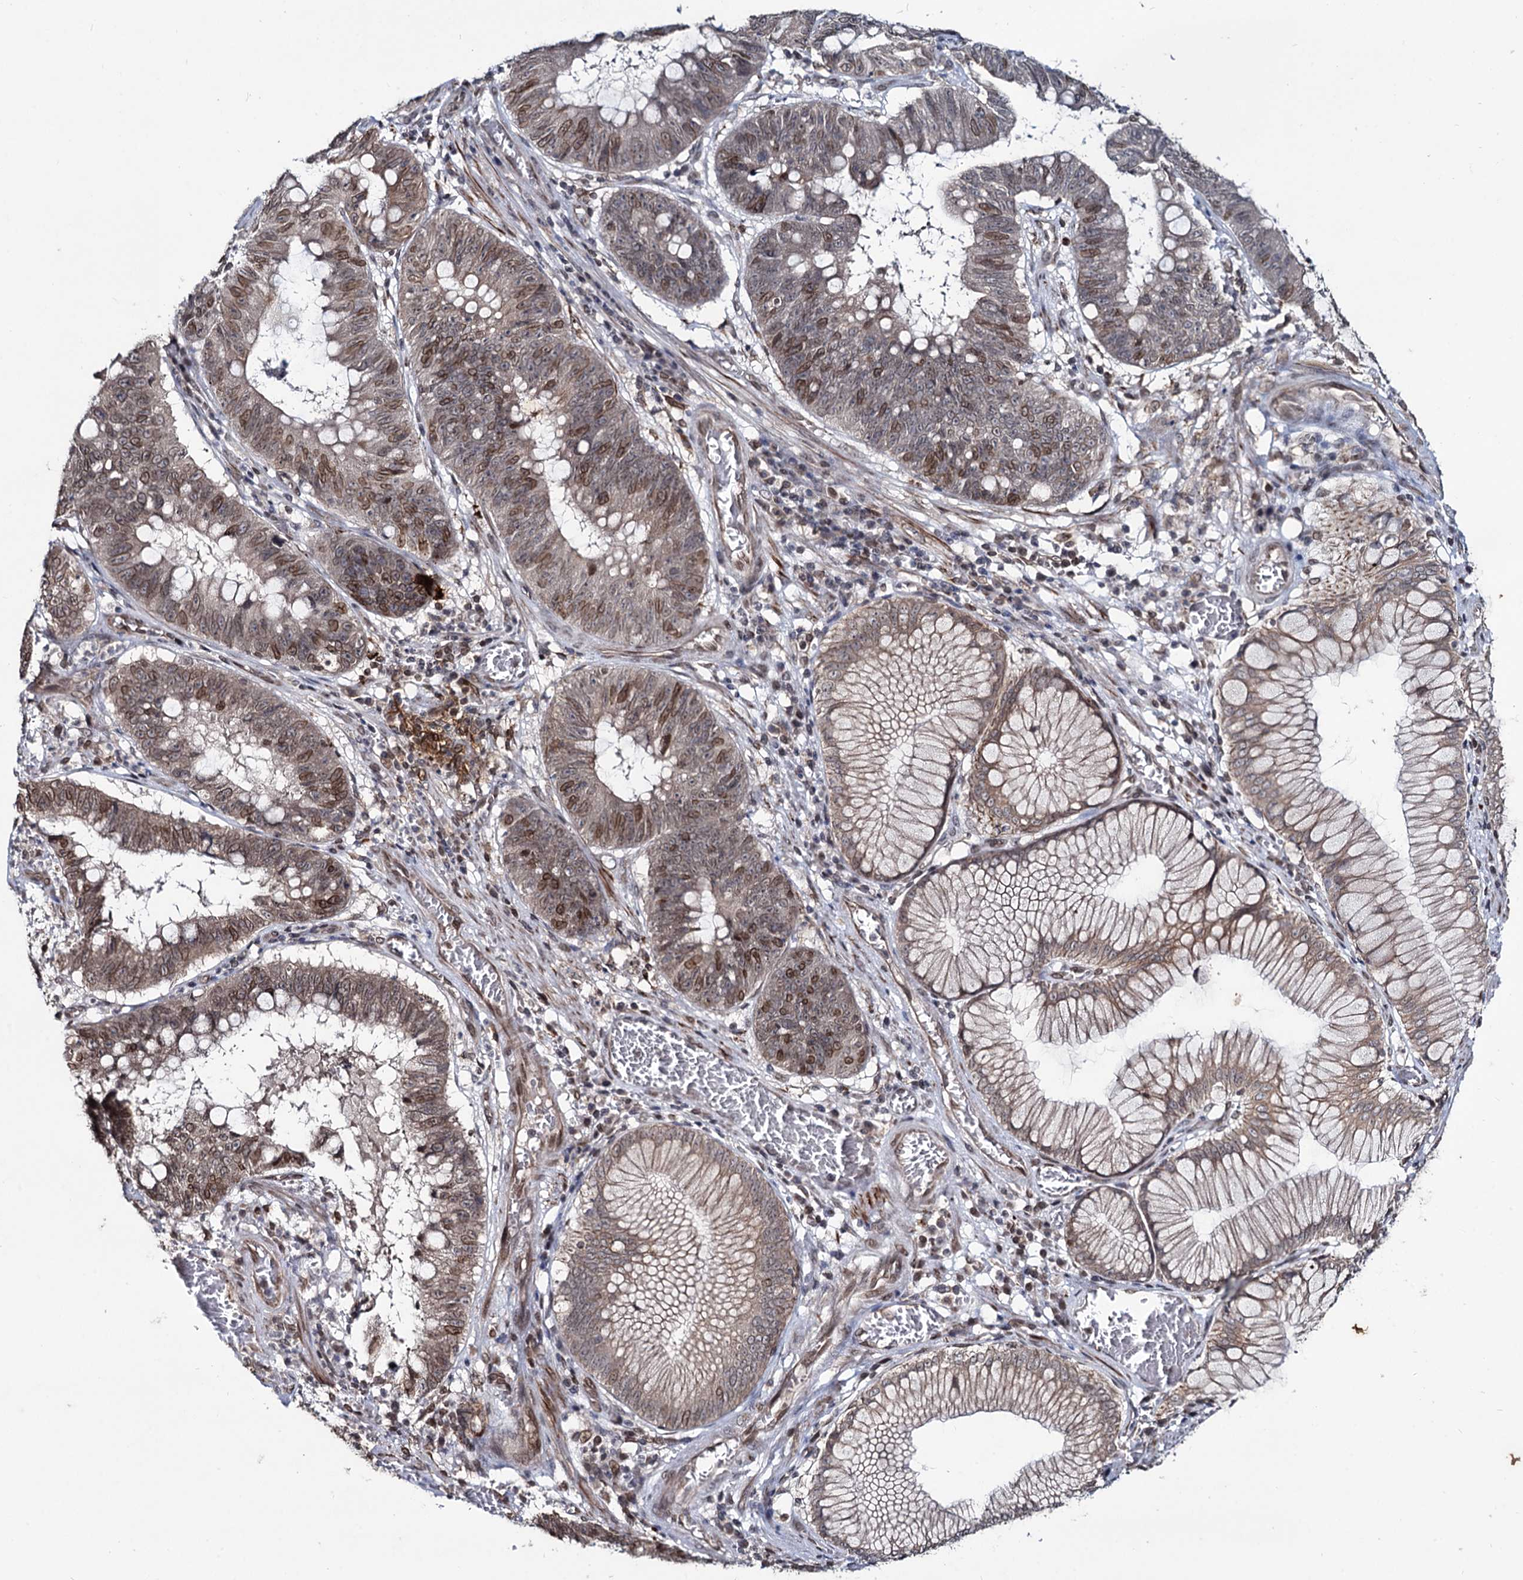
{"staining": {"intensity": "moderate", "quantity": "25%-75%", "location": "cytoplasmic/membranous,nuclear"}, "tissue": "stomach cancer", "cell_type": "Tumor cells", "image_type": "cancer", "snomed": [{"axis": "morphology", "description": "Adenocarcinoma, NOS"}, {"axis": "topography", "description": "Stomach"}], "caption": "Protein staining shows moderate cytoplasmic/membranous and nuclear positivity in approximately 25%-75% of tumor cells in stomach adenocarcinoma.", "gene": "RNF6", "patient": {"sex": "male", "age": 59}}